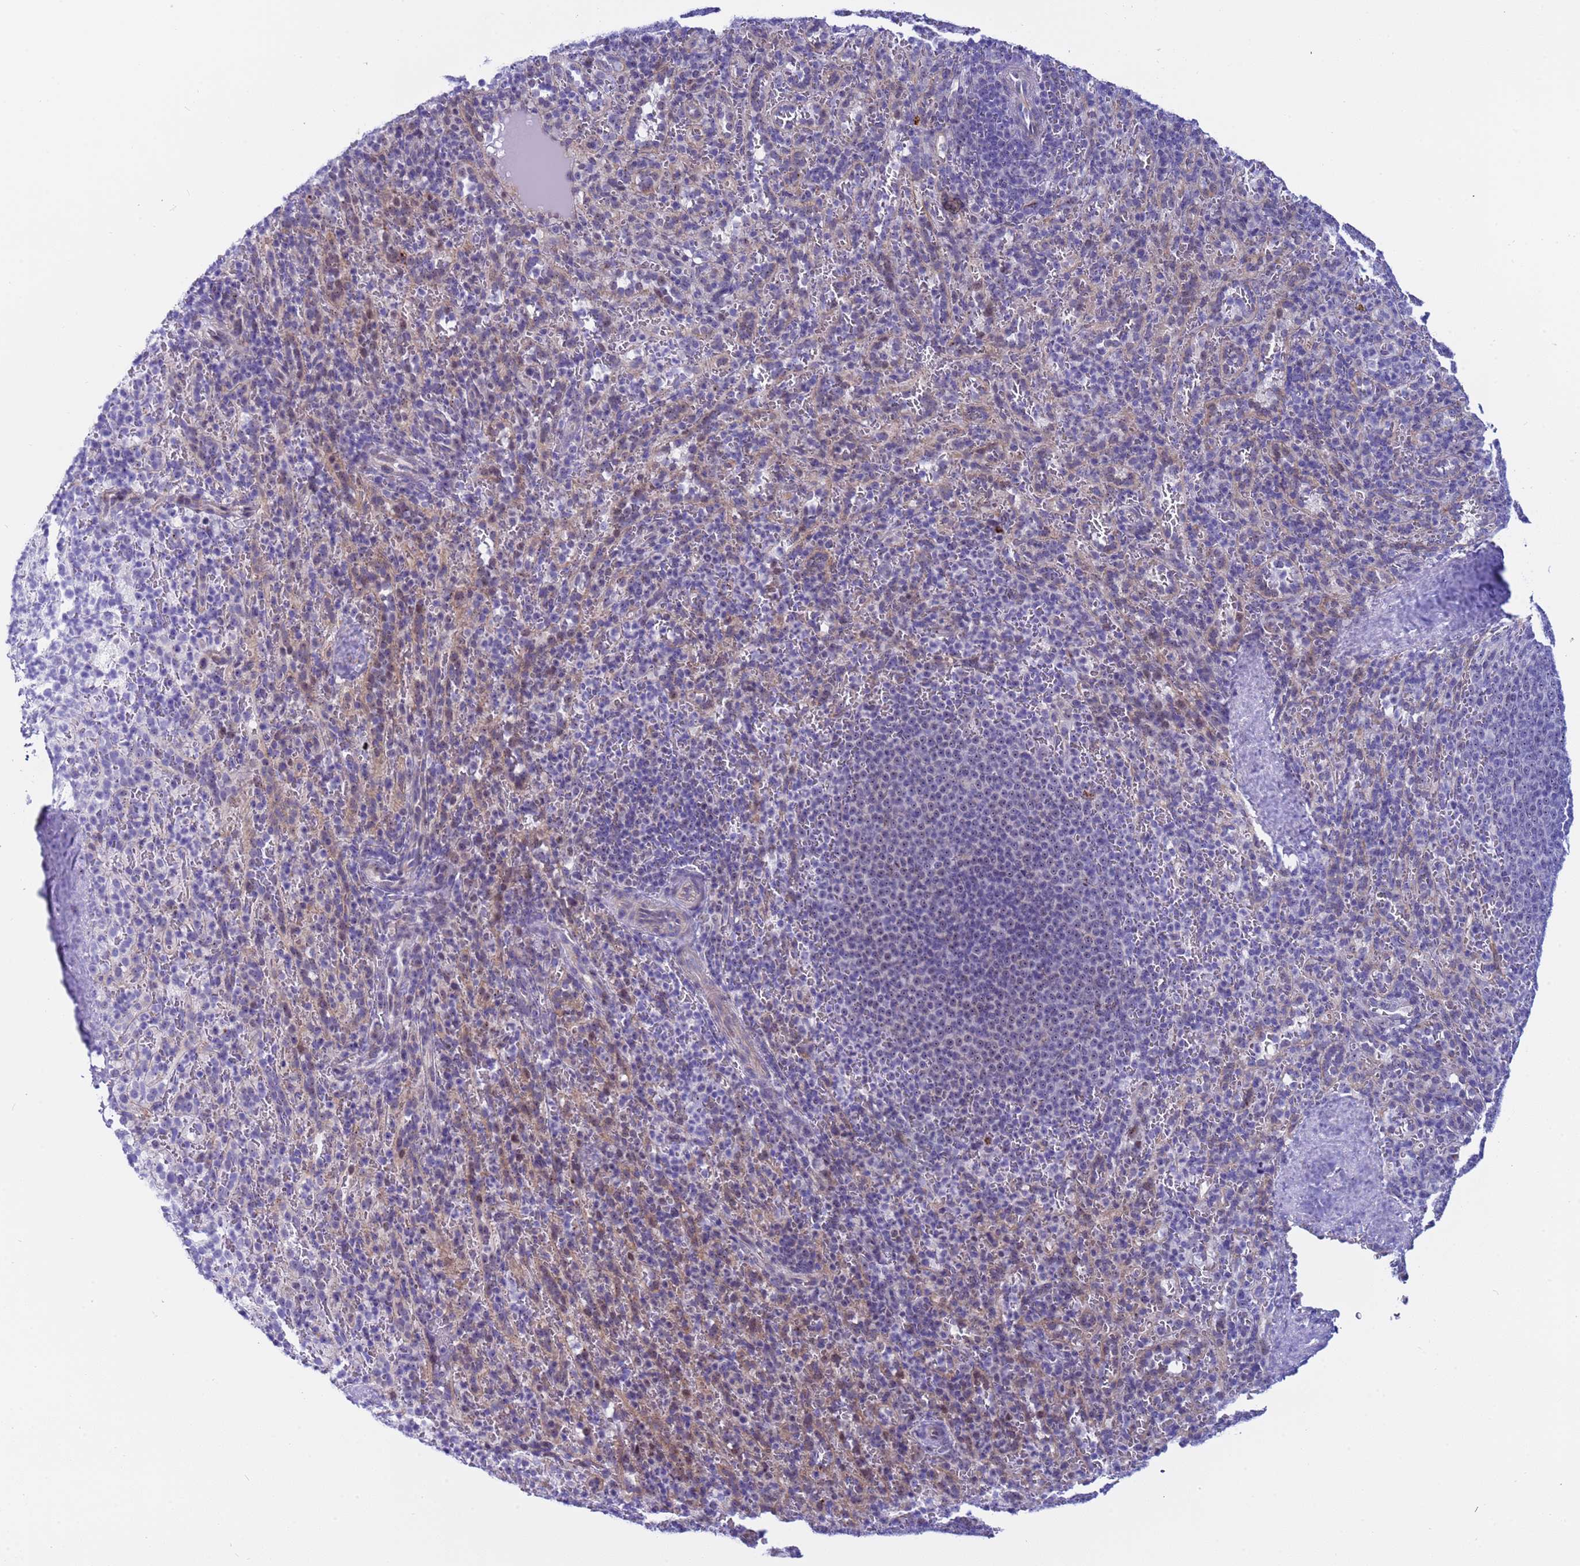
{"staining": {"intensity": "negative", "quantity": "none", "location": "none"}, "tissue": "spleen", "cell_type": "Cells in red pulp", "image_type": "normal", "snomed": [{"axis": "morphology", "description": "Normal tissue, NOS"}, {"axis": "topography", "description": "Spleen"}], "caption": "This is an IHC photomicrograph of benign spleen. There is no positivity in cells in red pulp.", "gene": "POP5", "patient": {"sex": "female", "age": 21}}